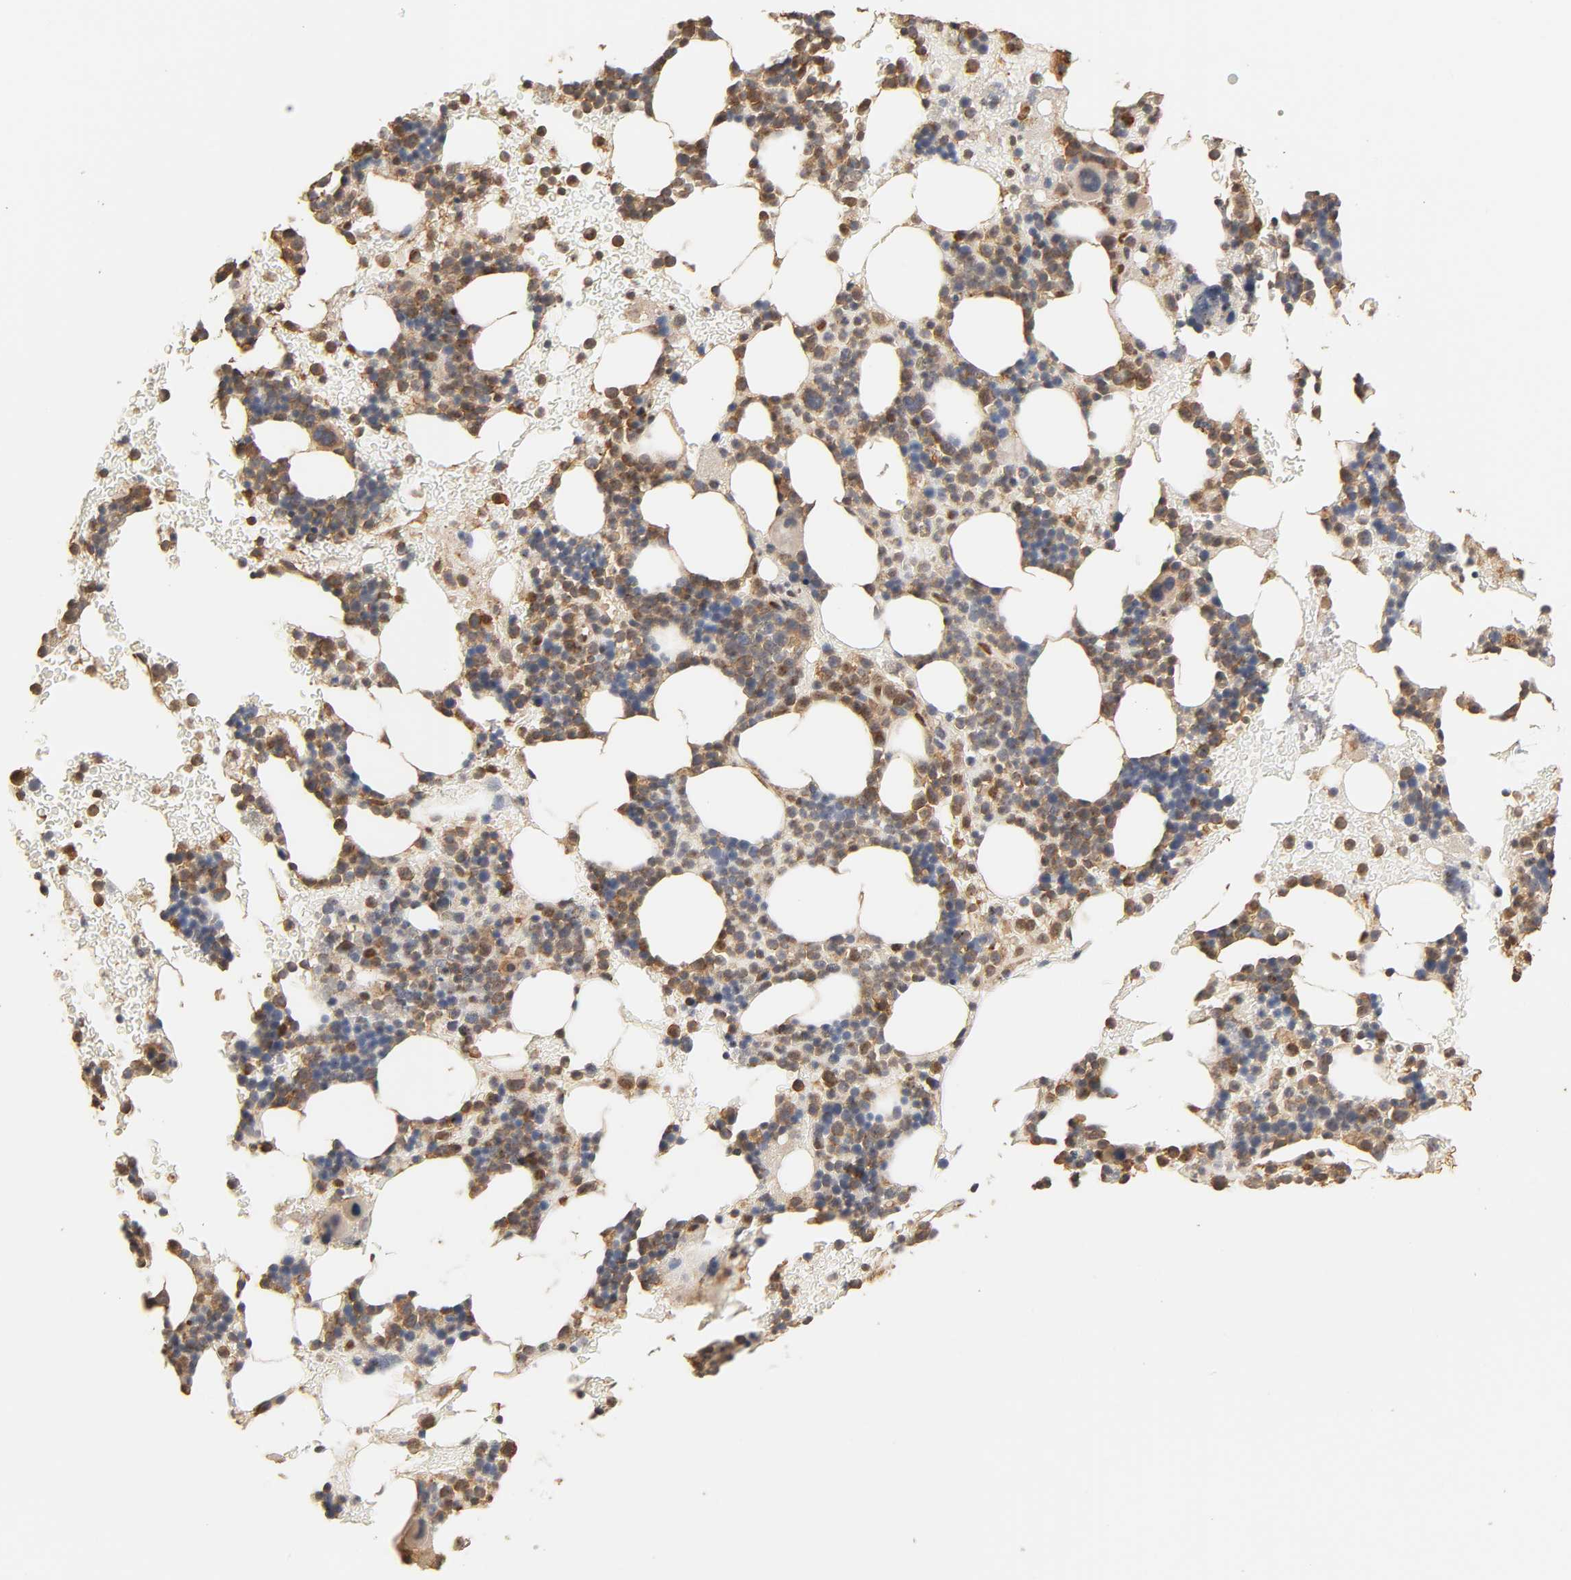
{"staining": {"intensity": "moderate", "quantity": ">75%", "location": "cytoplasmic/membranous"}, "tissue": "bone marrow", "cell_type": "Hematopoietic cells", "image_type": "normal", "snomed": [{"axis": "morphology", "description": "Normal tissue, NOS"}, {"axis": "topography", "description": "Bone marrow"}], "caption": "Bone marrow stained with DAB immunohistochemistry exhibits medium levels of moderate cytoplasmic/membranous staining in about >75% of hematopoietic cells. The staining was performed using DAB (3,3'-diaminobenzidine) to visualize the protein expression in brown, while the nuclei were stained in blue with hematoxylin (Magnification: 20x).", "gene": "PKN1", "patient": {"sex": "male", "age": 17}}